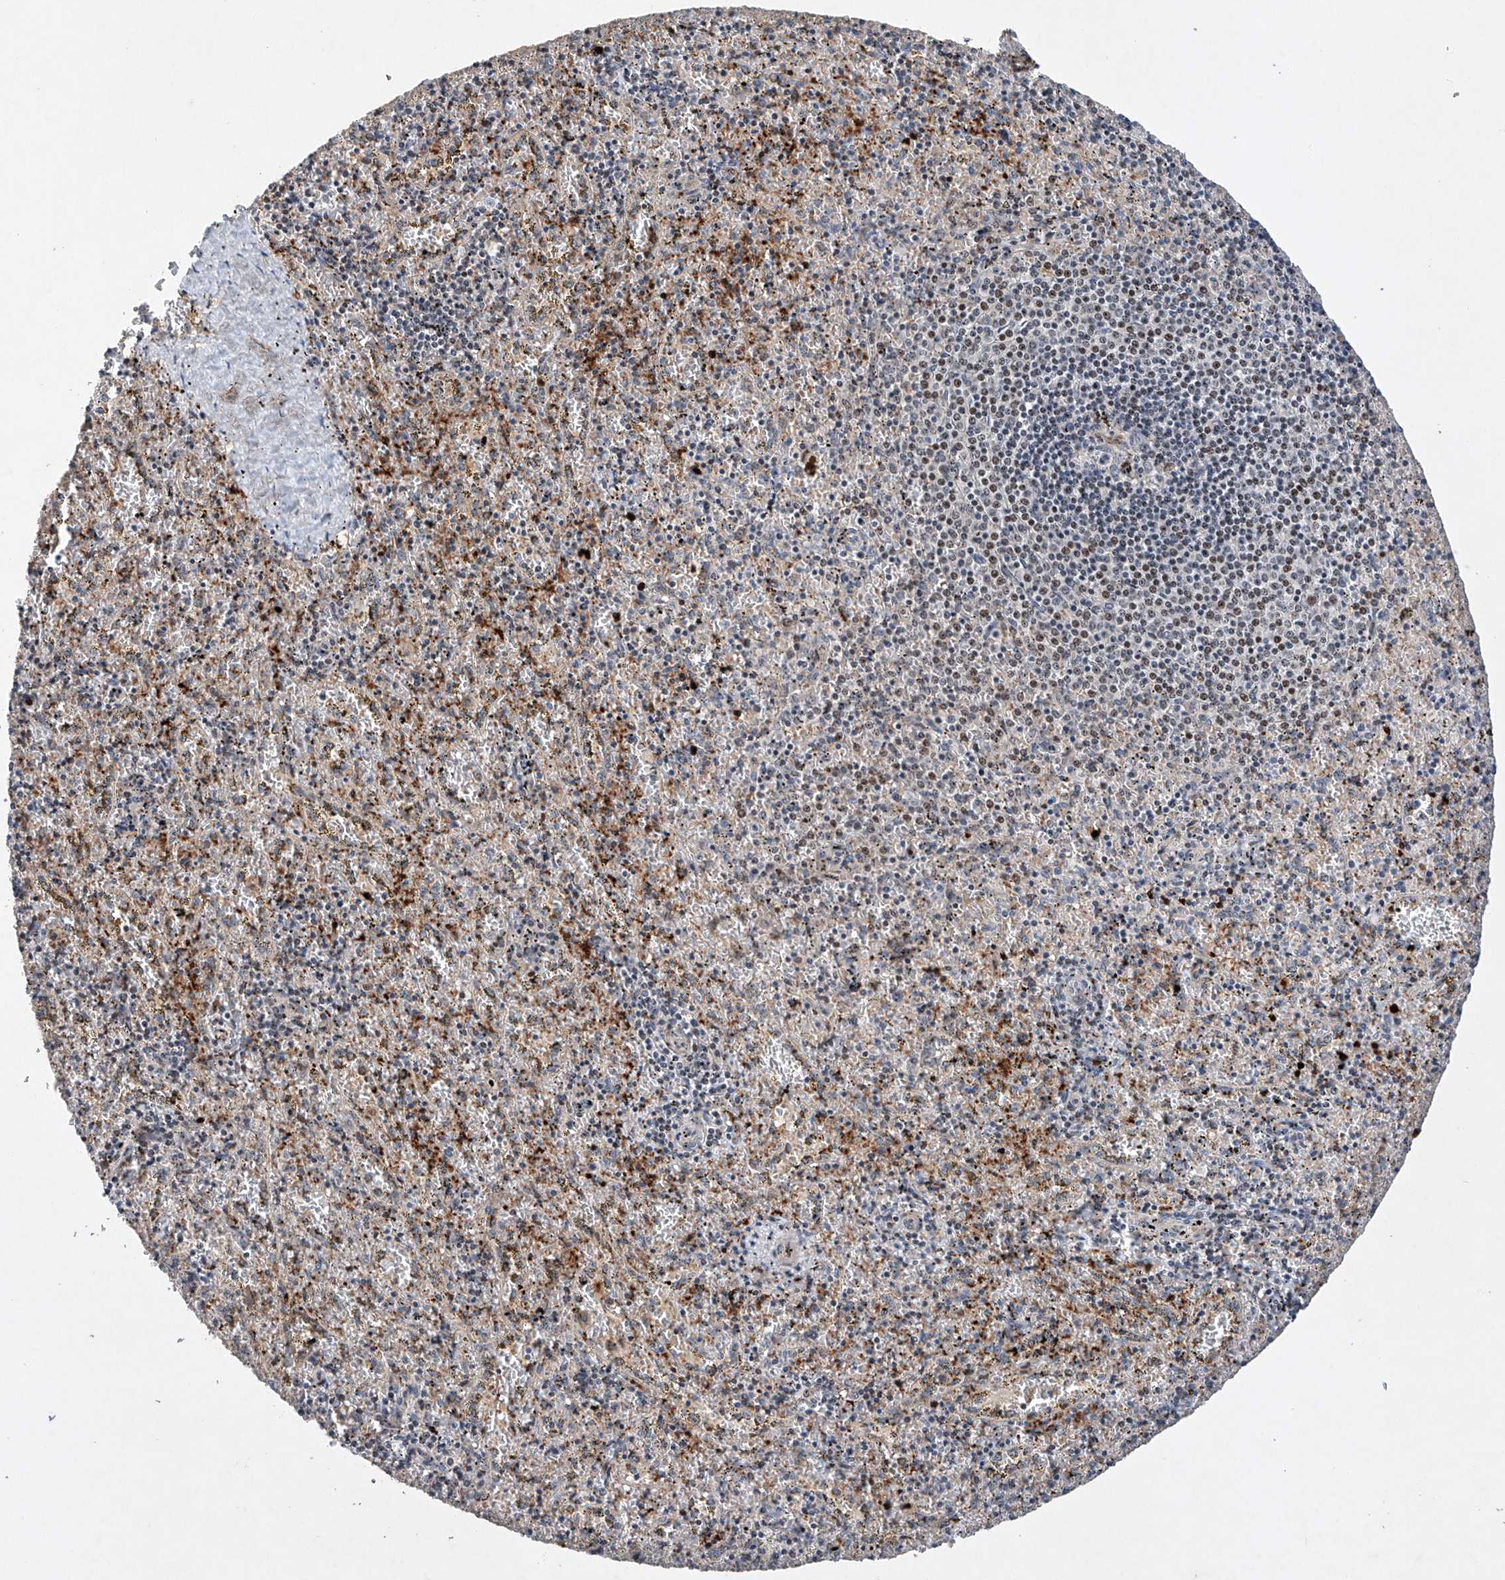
{"staining": {"intensity": "strong", "quantity": "<25%", "location": "cytoplasmic/membranous,nuclear"}, "tissue": "spleen", "cell_type": "Cells in red pulp", "image_type": "normal", "snomed": [{"axis": "morphology", "description": "Normal tissue, NOS"}, {"axis": "topography", "description": "Spleen"}], "caption": "The micrograph reveals staining of unremarkable spleen, revealing strong cytoplasmic/membranous,nuclear protein positivity (brown color) within cells in red pulp. The protein of interest is shown in brown color, while the nuclei are stained blue.", "gene": "AFG1L", "patient": {"sex": "male", "age": 11}}